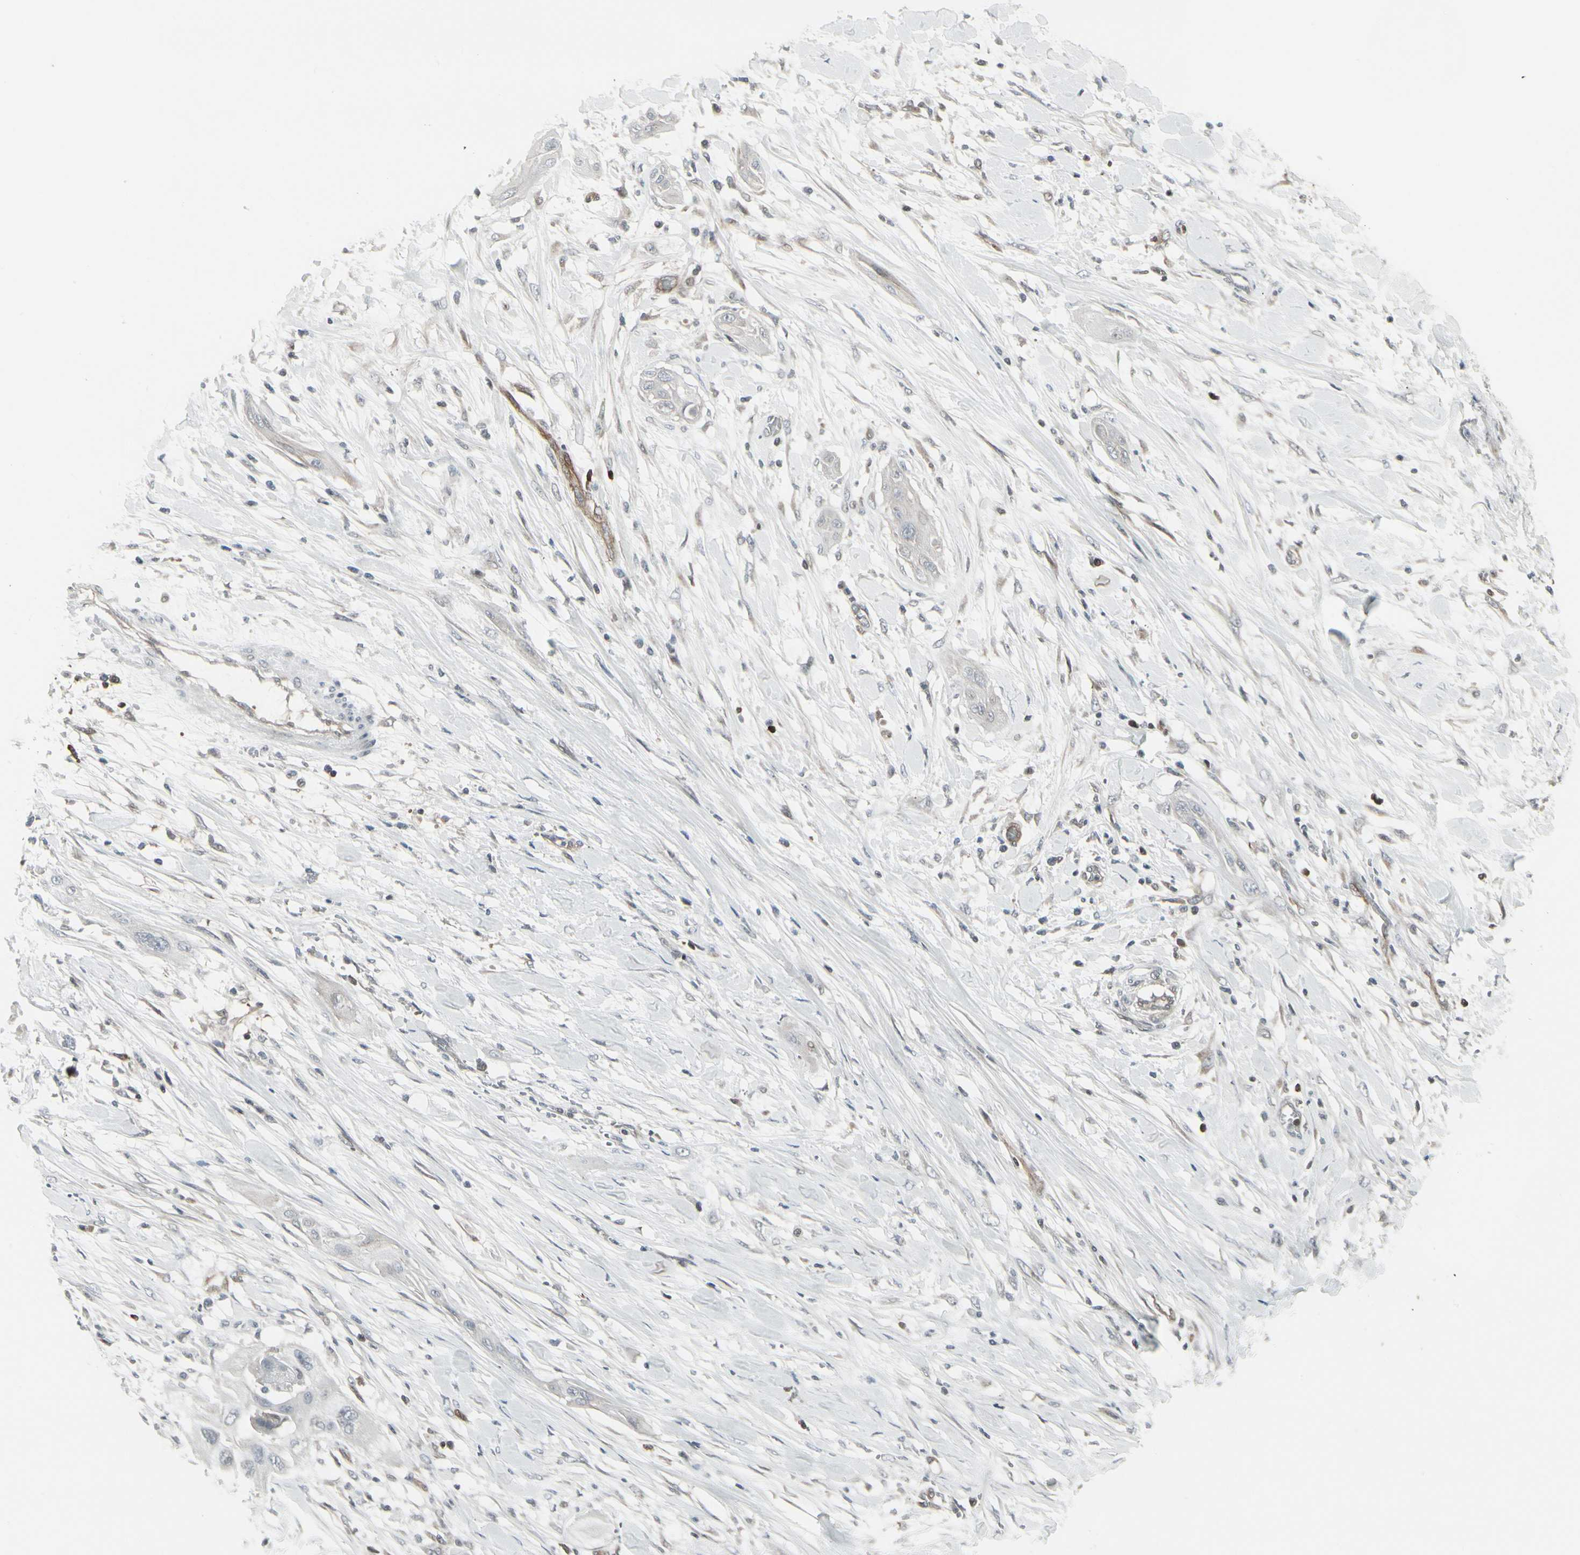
{"staining": {"intensity": "negative", "quantity": "none", "location": "none"}, "tissue": "lung cancer", "cell_type": "Tumor cells", "image_type": "cancer", "snomed": [{"axis": "morphology", "description": "Squamous cell carcinoma, NOS"}, {"axis": "topography", "description": "Lung"}], "caption": "High magnification brightfield microscopy of lung squamous cell carcinoma stained with DAB (brown) and counterstained with hematoxylin (blue): tumor cells show no significant positivity.", "gene": "IGFBP6", "patient": {"sex": "female", "age": 47}}